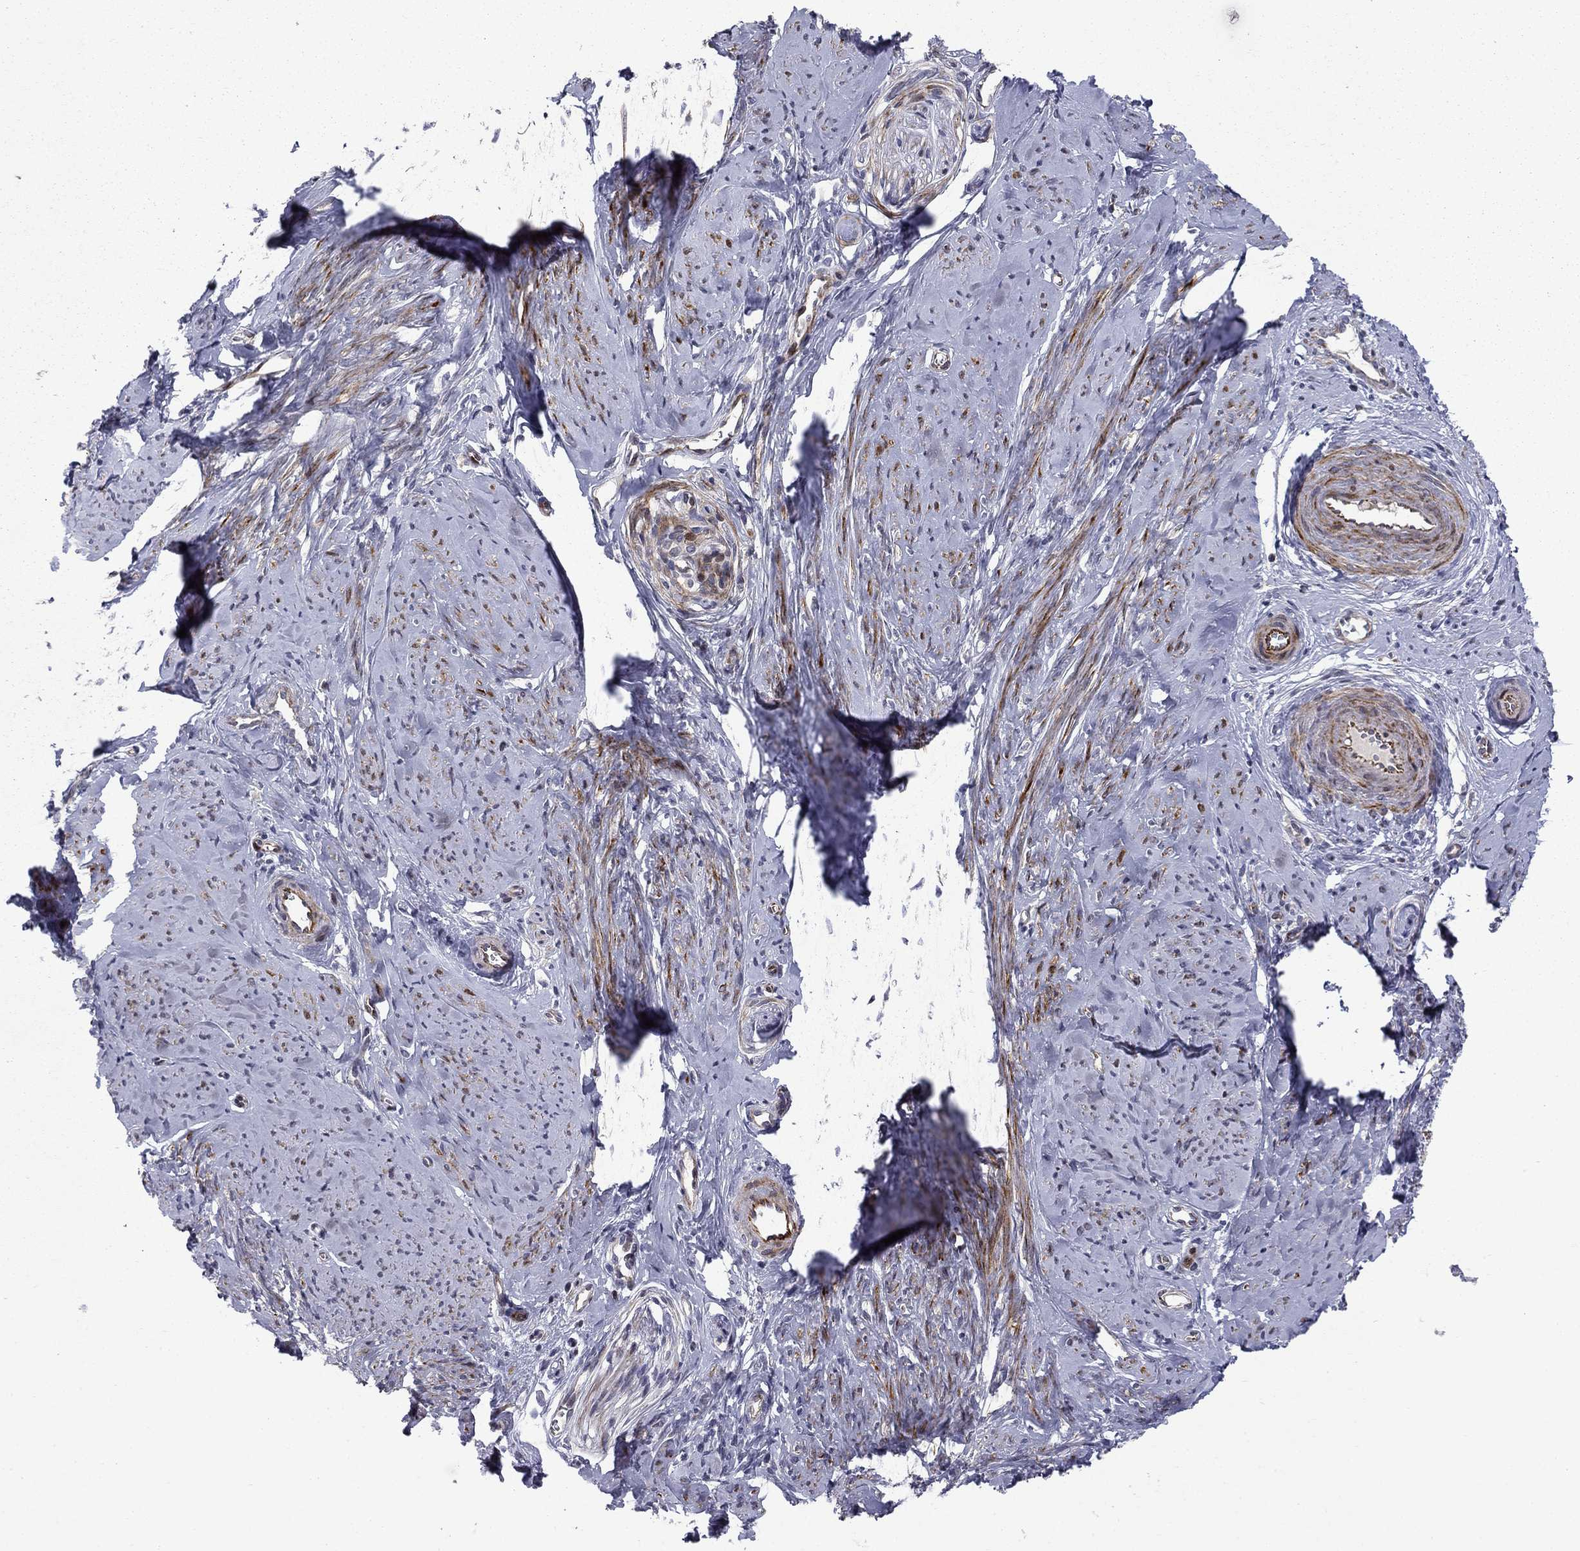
{"staining": {"intensity": "strong", "quantity": "25%-75%", "location": "cytoplasmic/membranous"}, "tissue": "smooth muscle", "cell_type": "Smooth muscle cells", "image_type": "normal", "snomed": [{"axis": "morphology", "description": "Normal tissue, NOS"}, {"axis": "topography", "description": "Smooth muscle"}], "caption": "Immunohistochemical staining of unremarkable human smooth muscle demonstrates 25%-75% levels of strong cytoplasmic/membranous protein expression in about 25%-75% of smooth muscle cells.", "gene": "MIOS", "patient": {"sex": "female", "age": 48}}